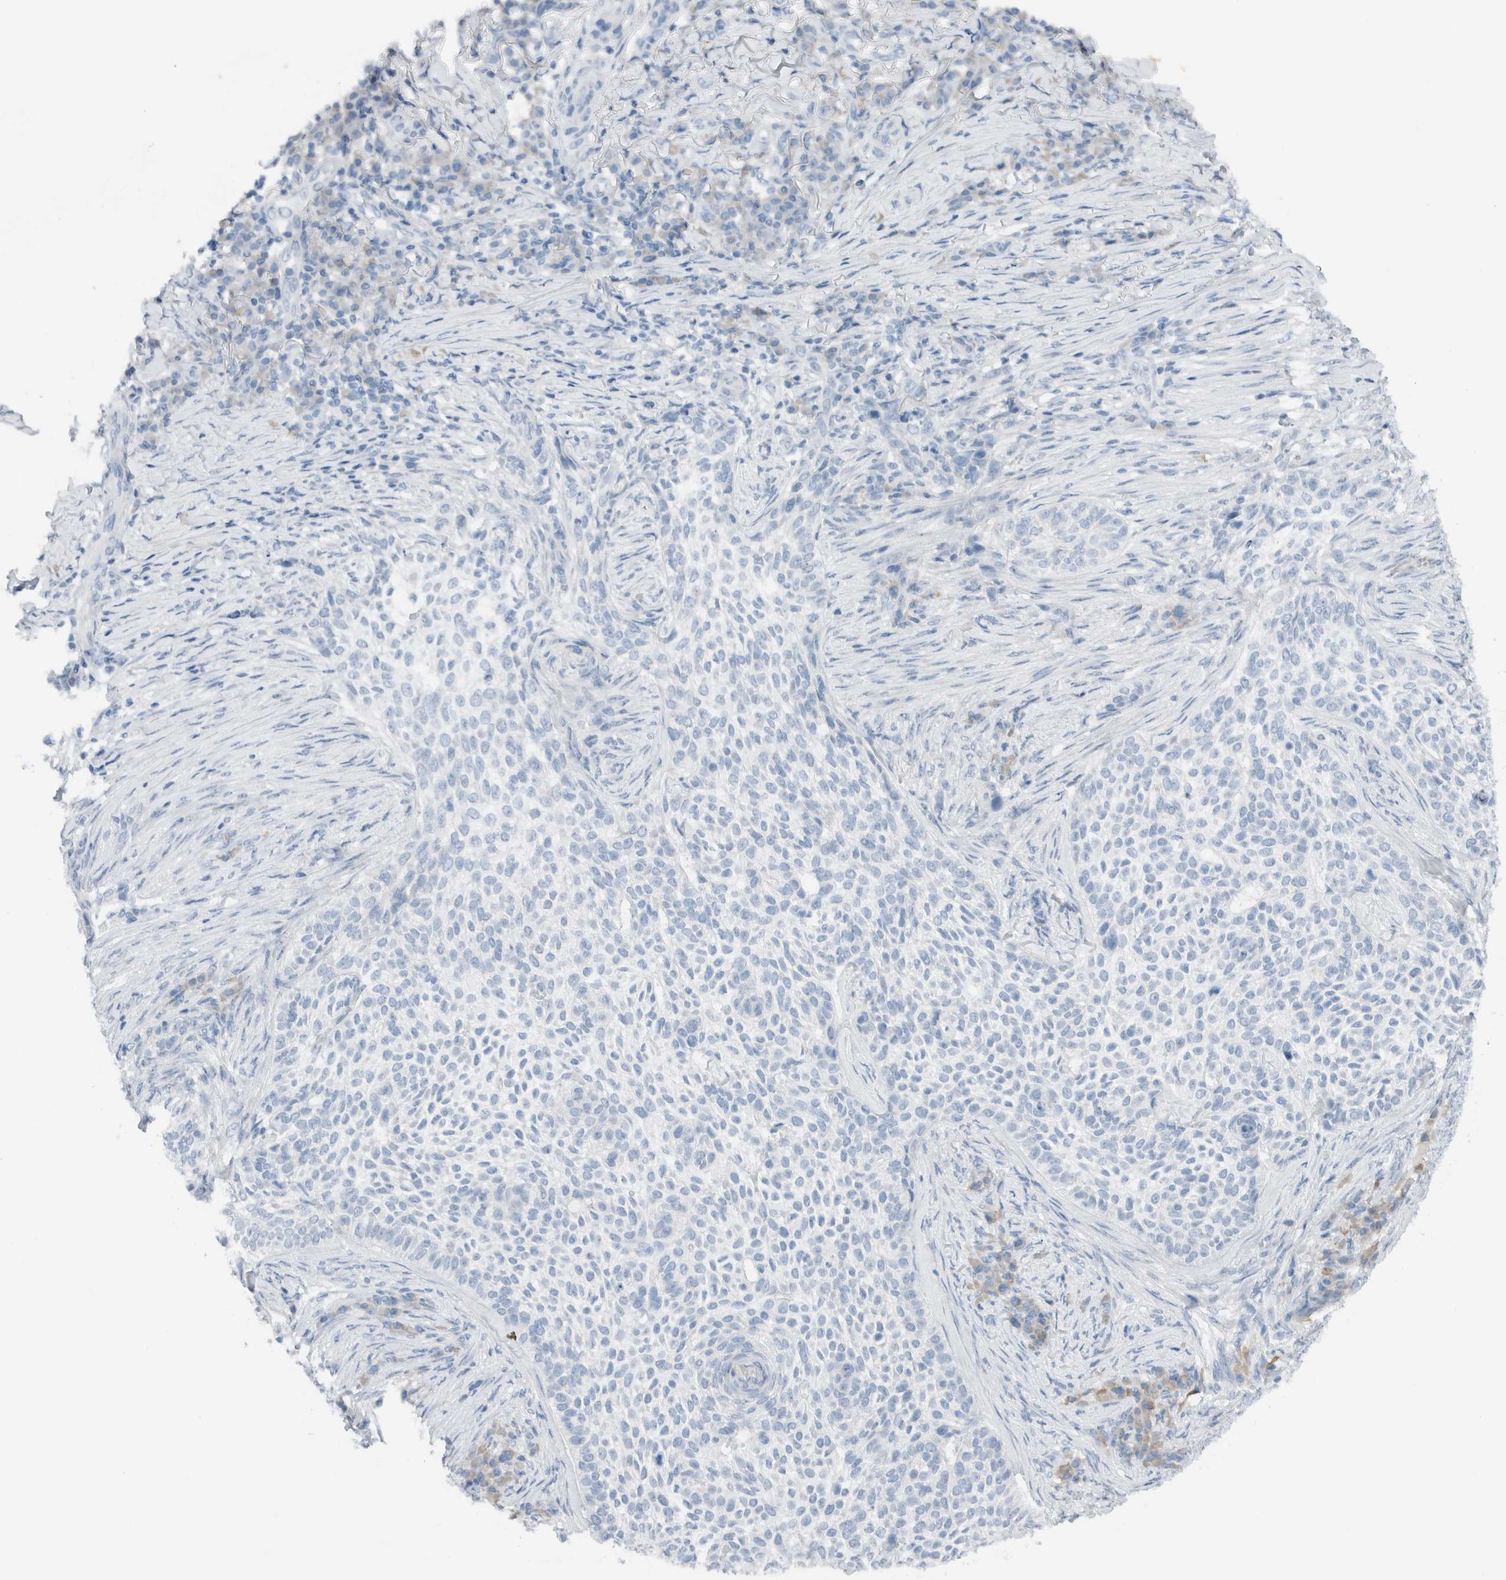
{"staining": {"intensity": "negative", "quantity": "none", "location": "none"}, "tissue": "skin cancer", "cell_type": "Tumor cells", "image_type": "cancer", "snomed": [{"axis": "morphology", "description": "Basal cell carcinoma"}, {"axis": "topography", "description": "Skin"}], "caption": "Skin basal cell carcinoma was stained to show a protein in brown. There is no significant positivity in tumor cells. (DAB immunohistochemistry, high magnification).", "gene": "DUOX1", "patient": {"sex": "female", "age": 64}}